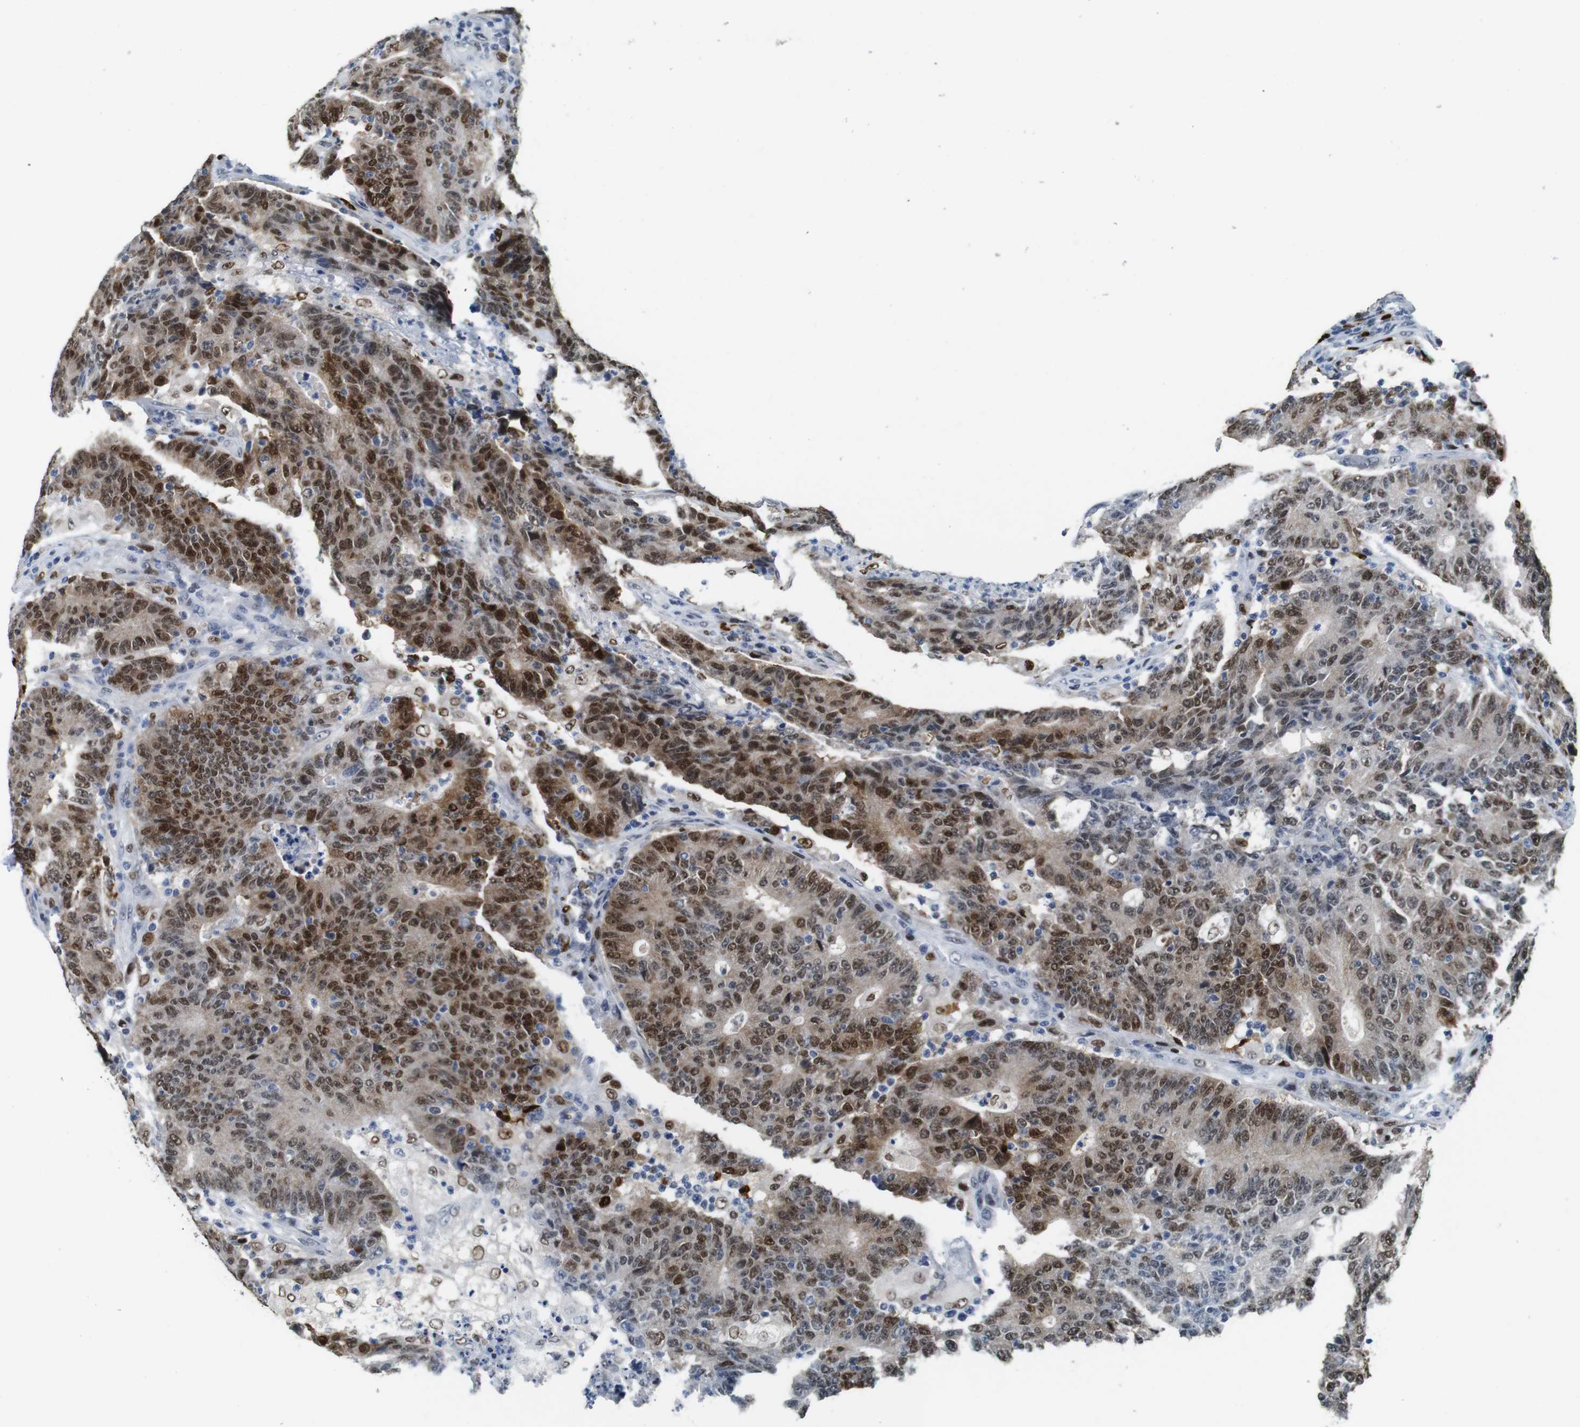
{"staining": {"intensity": "moderate", "quantity": ">75%", "location": "cytoplasmic/membranous,nuclear"}, "tissue": "colorectal cancer", "cell_type": "Tumor cells", "image_type": "cancer", "snomed": [{"axis": "morphology", "description": "Normal tissue, NOS"}, {"axis": "morphology", "description": "Adenocarcinoma, NOS"}, {"axis": "topography", "description": "Colon"}], "caption": "Colorectal adenocarcinoma stained with a protein marker reveals moderate staining in tumor cells.", "gene": "IRF8", "patient": {"sex": "female", "age": 75}}